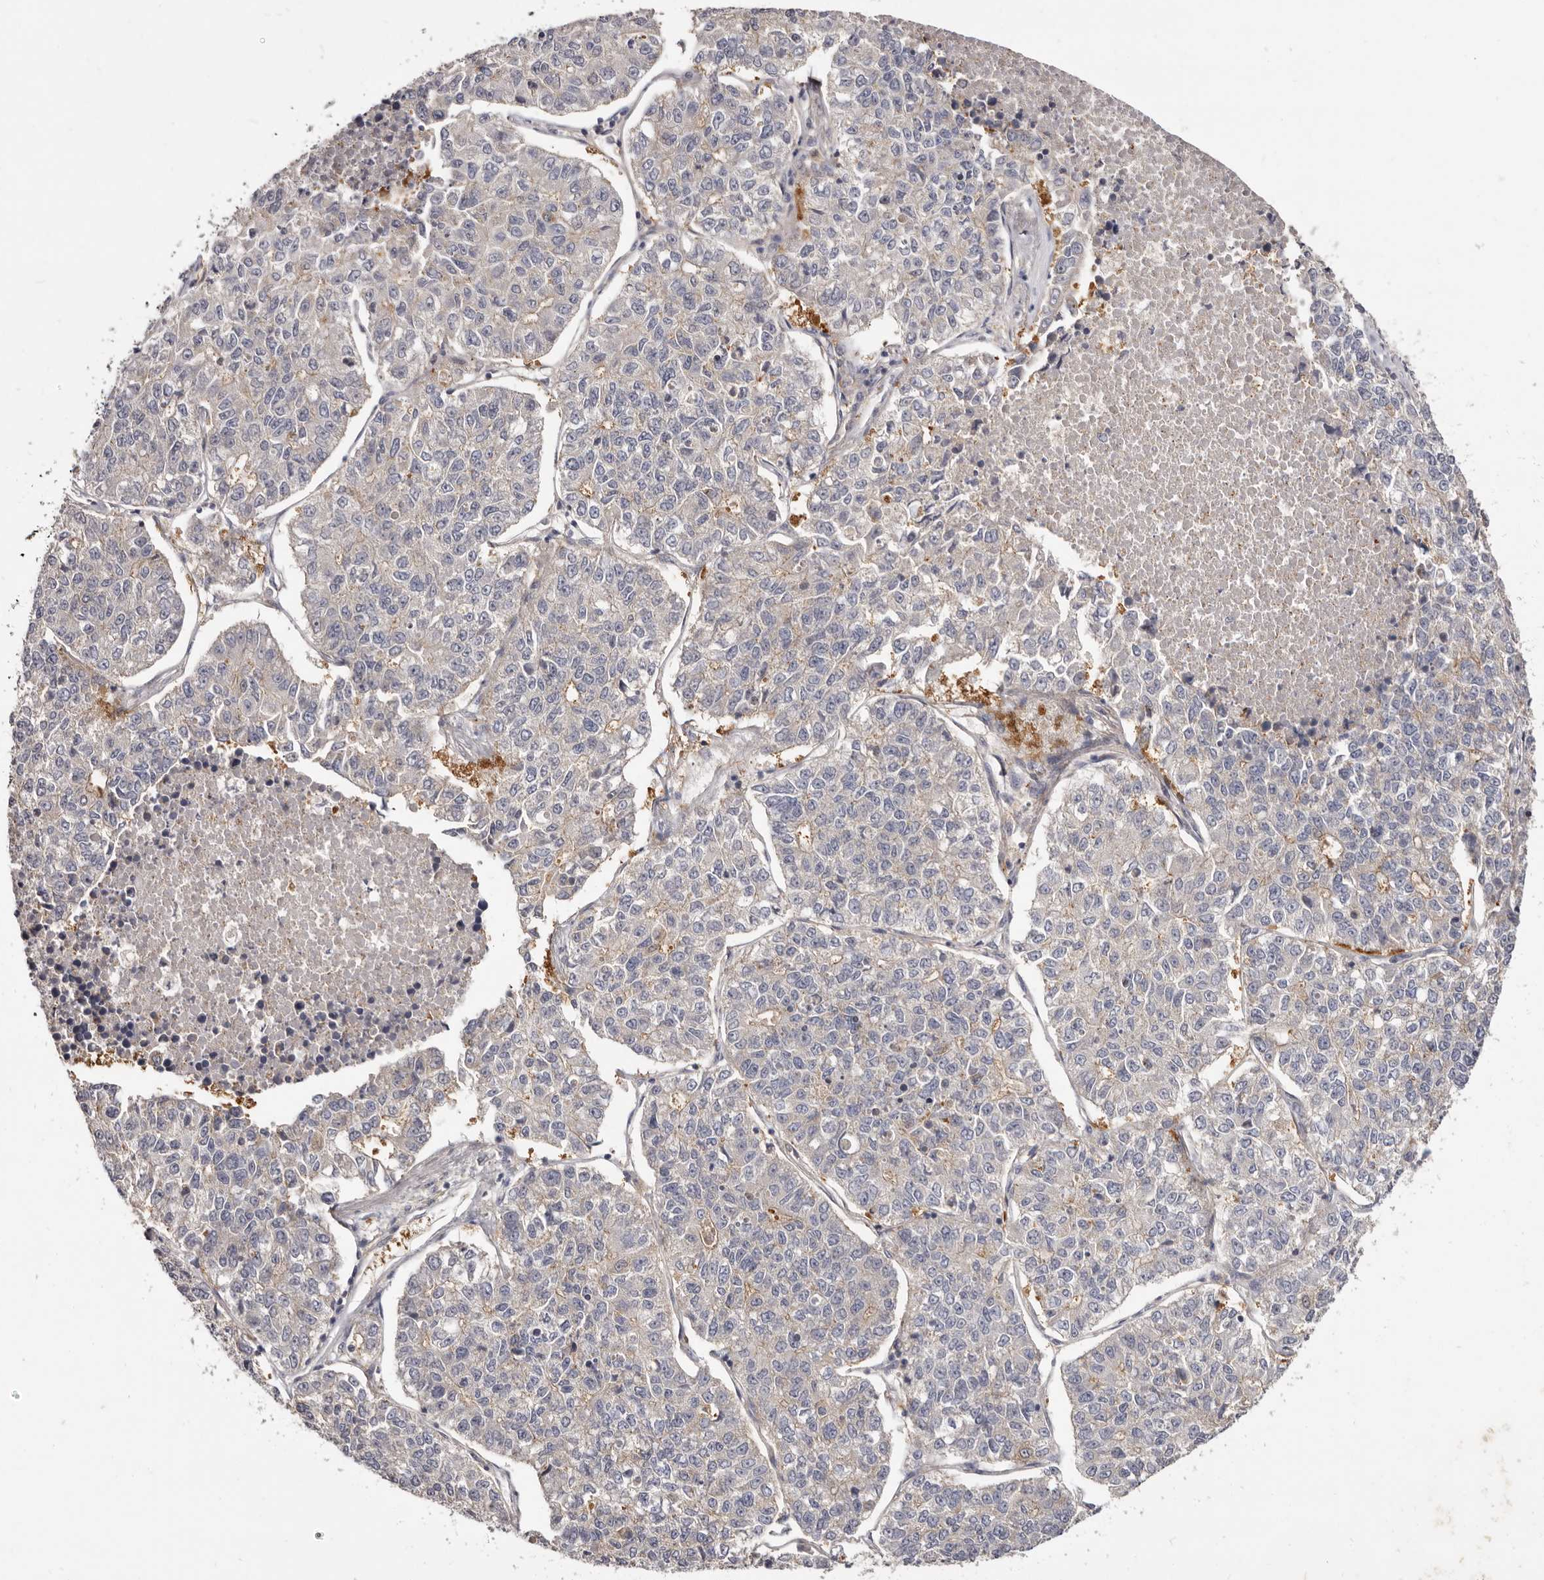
{"staining": {"intensity": "negative", "quantity": "none", "location": "none"}, "tissue": "lung cancer", "cell_type": "Tumor cells", "image_type": "cancer", "snomed": [{"axis": "morphology", "description": "Adenocarcinoma, NOS"}, {"axis": "topography", "description": "Lung"}], "caption": "This is a image of immunohistochemistry (IHC) staining of lung adenocarcinoma, which shows no staining in tumor cells.", "gene": "ADAMTS20", "patient": {"sex": "male", "age": 49}}